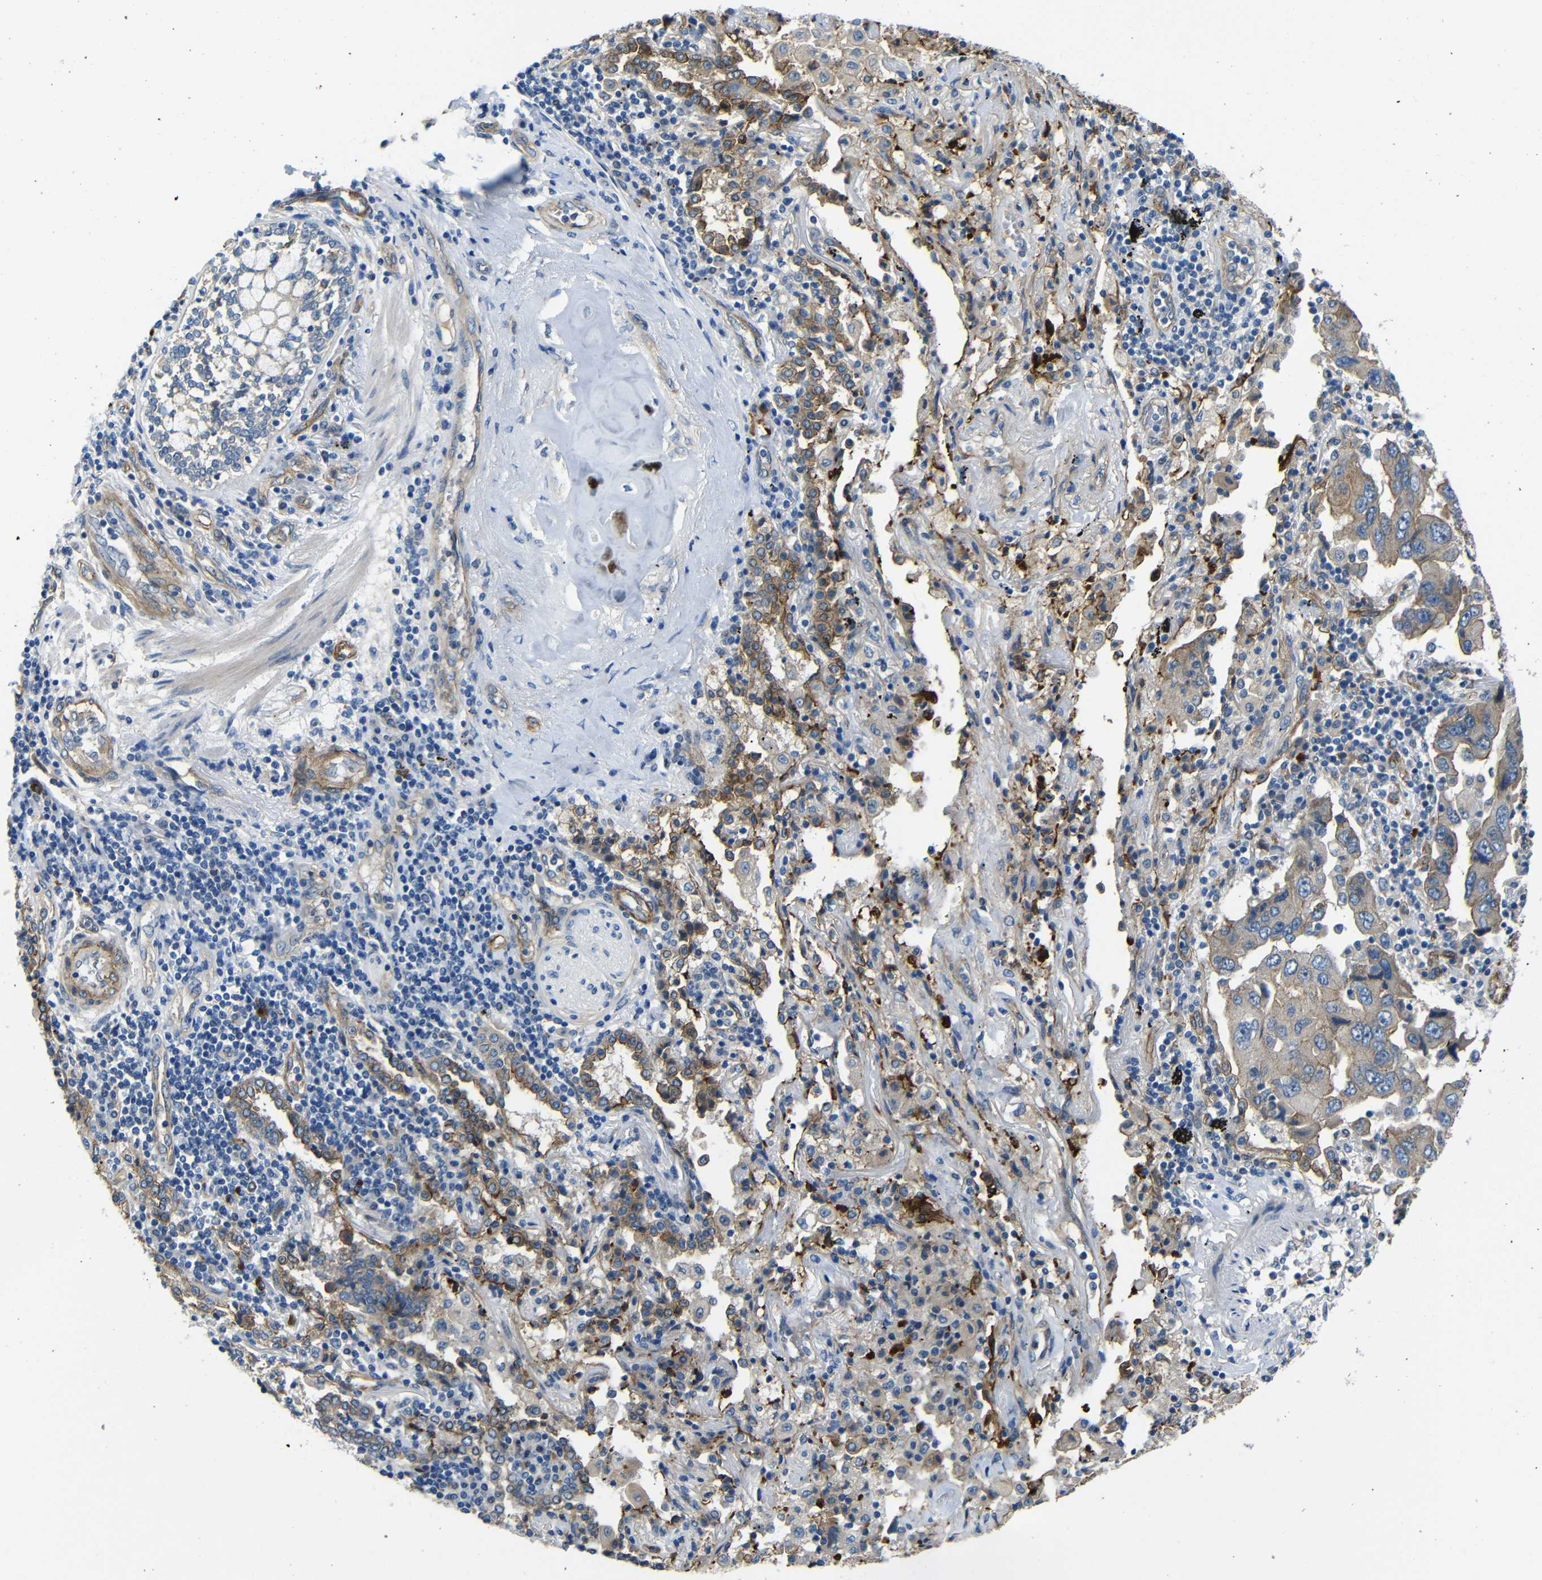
{"staining": {"intensity": "moderate", "quantity": ">75%", "location": "cytoplasmic/membranous"}, "tissue": "lung cancer", "cell_type": "Tumor cells", "image_type": "cancer", "snomed": [{"axis": "morphology", "description": "Adenocarcinoma, NOS"}, {"axis": "topography", "description": "Lung"}], "caption": "Lung cancer (adenocarcinoma) was stained to show a protein in brown. There is medium levels of moderate cytoplasmic/membranous staining in approximately >75% of tumor cells.", "gene": "MYO1B", "patient": {"sex": "female", "age": 65}}